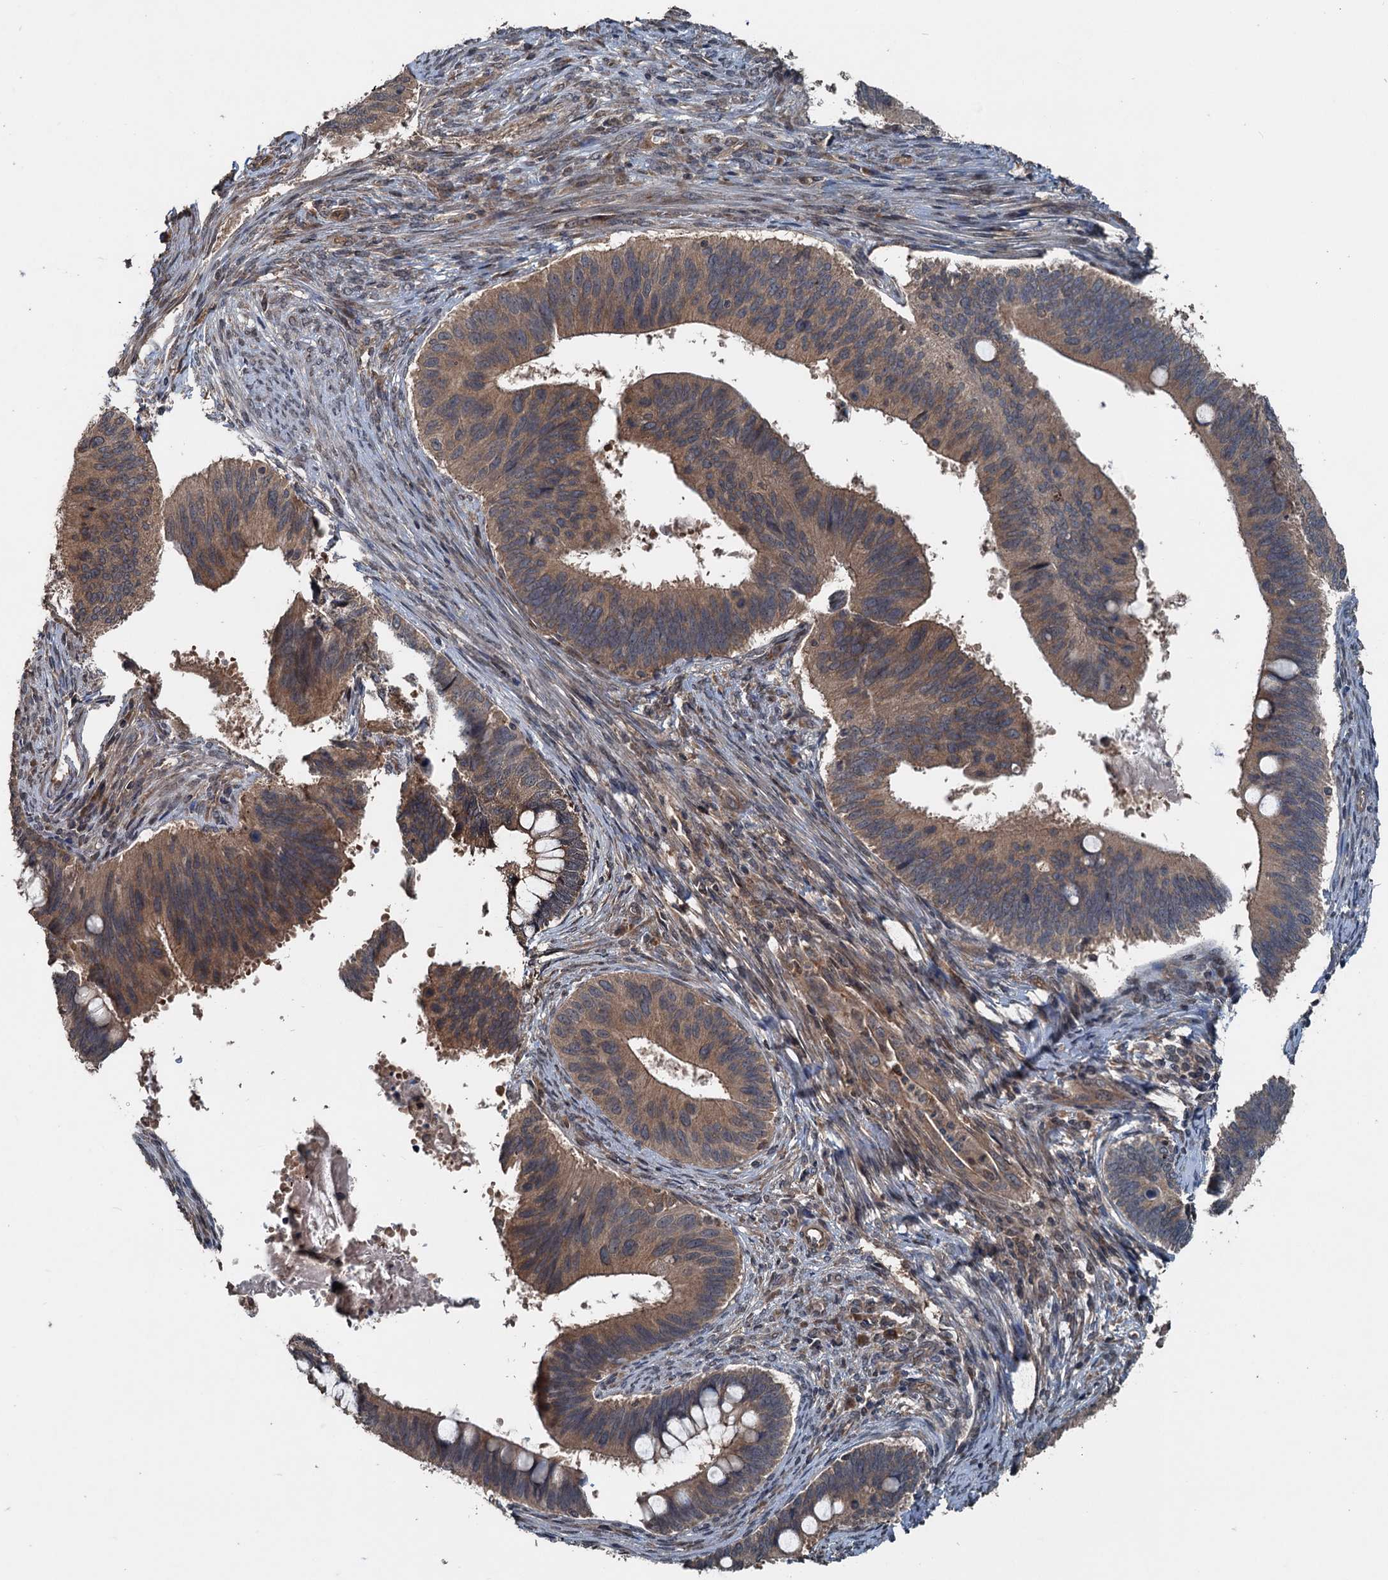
{"staining": {"intensity": "moderate", "quantity": ">75%", "location": "cytoplasmic/membranous"}, "tissue": "cervical cancer", "cell_type": "Tumor cells", "image_type": "cancer", "snomed": [{"axis": "morphology", "description": "Adenocarcinoma, NOS"}, {"axis": "topography", "description": "Cervix"}], "caption": "Immunohistochemistry micrograph of cervical cancer stained for a protein (brown), which displays medium levels of moderate cytoplasmic/membranous staining in approximately >75% of tumor cells.", "gene": "N4BP2L2", "patient": {"sex": "female", "age": 42}}